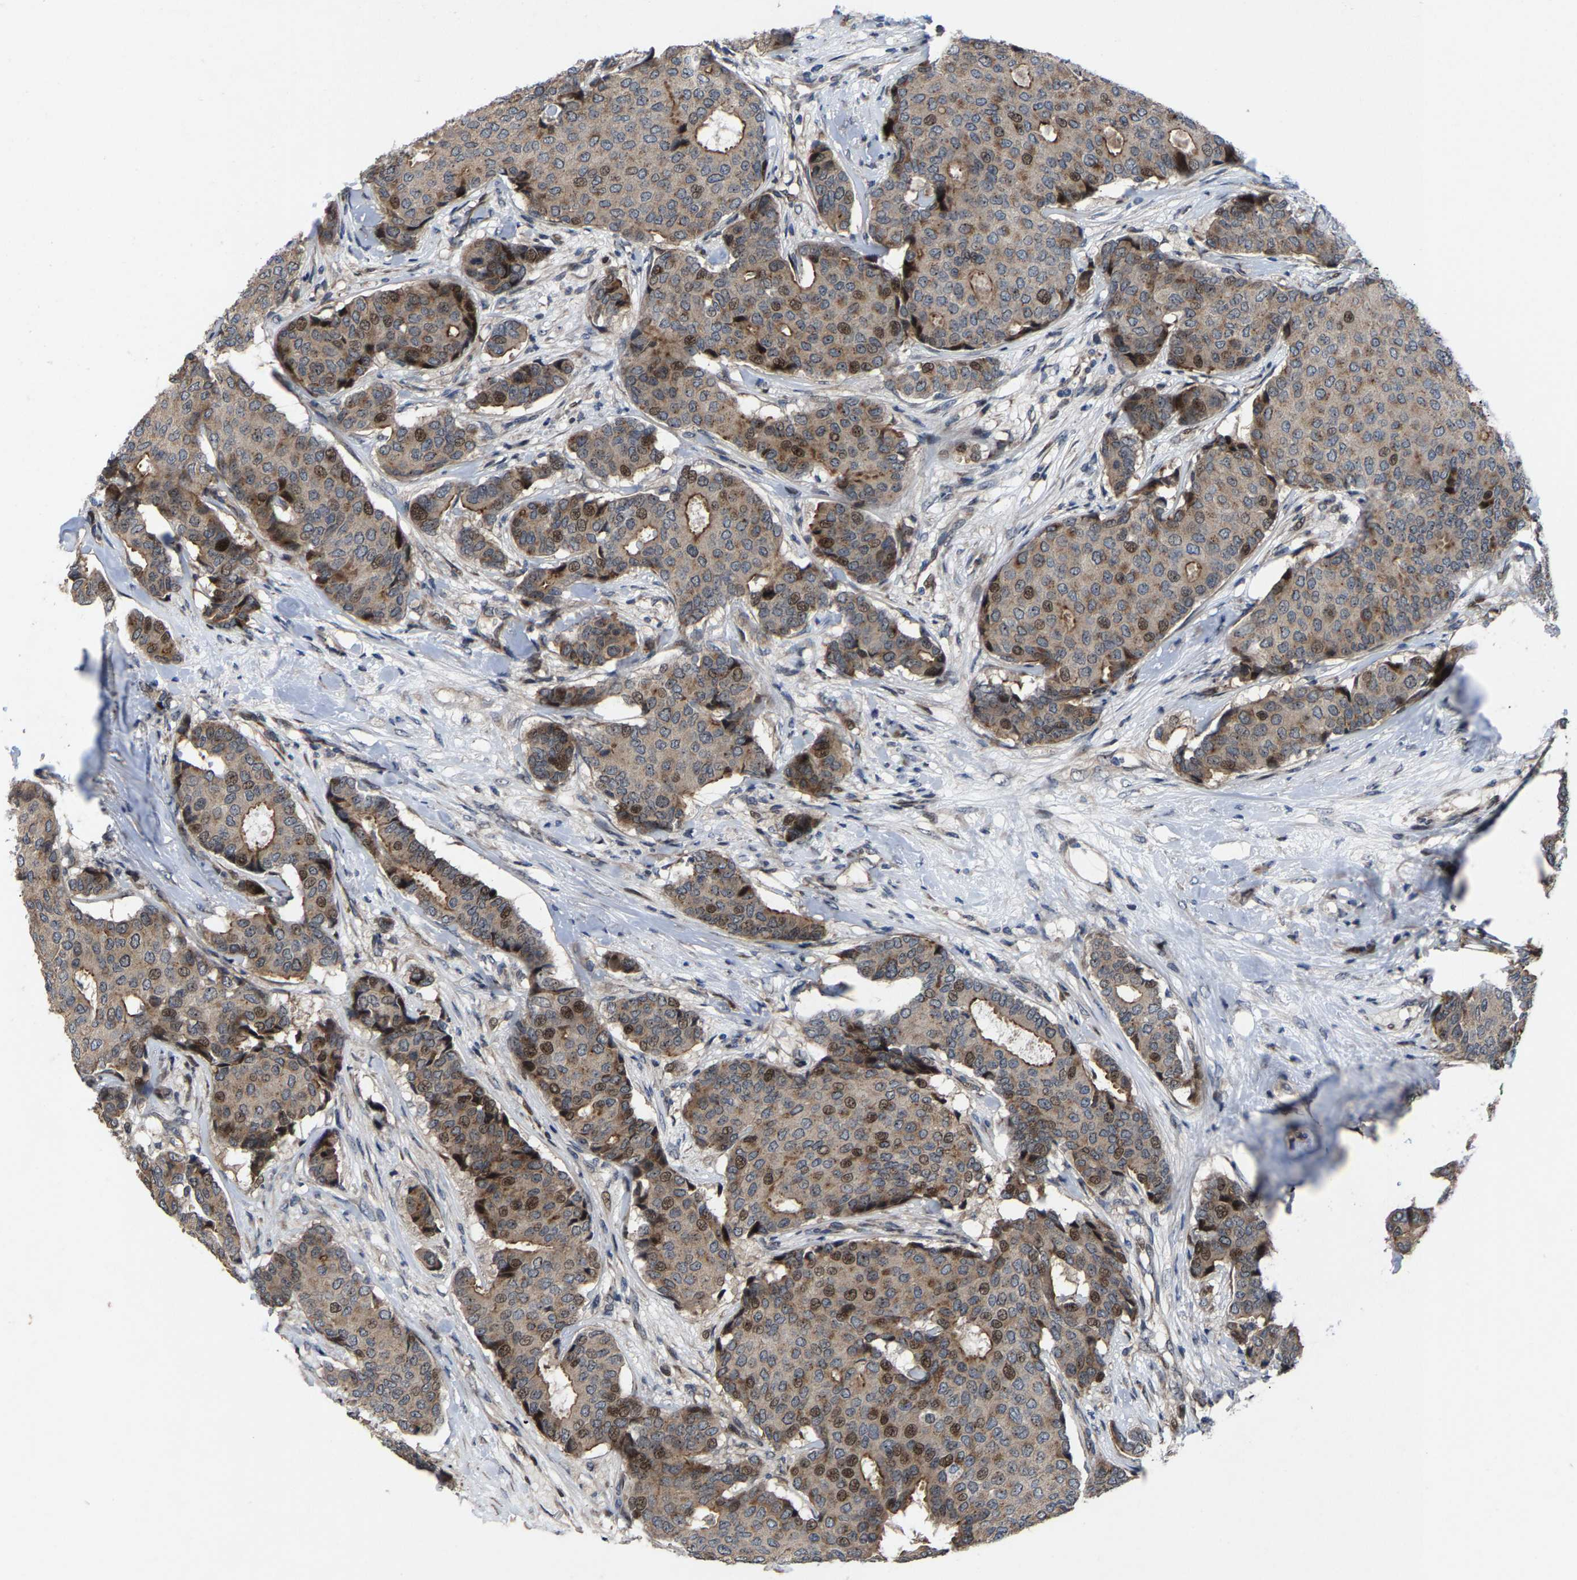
{"staining": {"intensity": "moderate", "quantity": "25%-75%", "location": "cytoplasmic/membranous,nuclear"}, "tissue": "breast cancer", "cell_type": "Tumor cells", "image_type": "cancer", "snomed": [{"axis": "morphology", "description": "Duct carcinoma"}, {"axis": "topography", "description": "Breast"}], "caption": "This histopathology image shows IHC staining of breast cancer (intraductal carcinoma), with medium moderate cytoplasmic/membranous and nuclear positivity in about 25%-75% of tumor cells.", "gene": "HAUS6", "patient": {"sex": "female", "age": 75}}